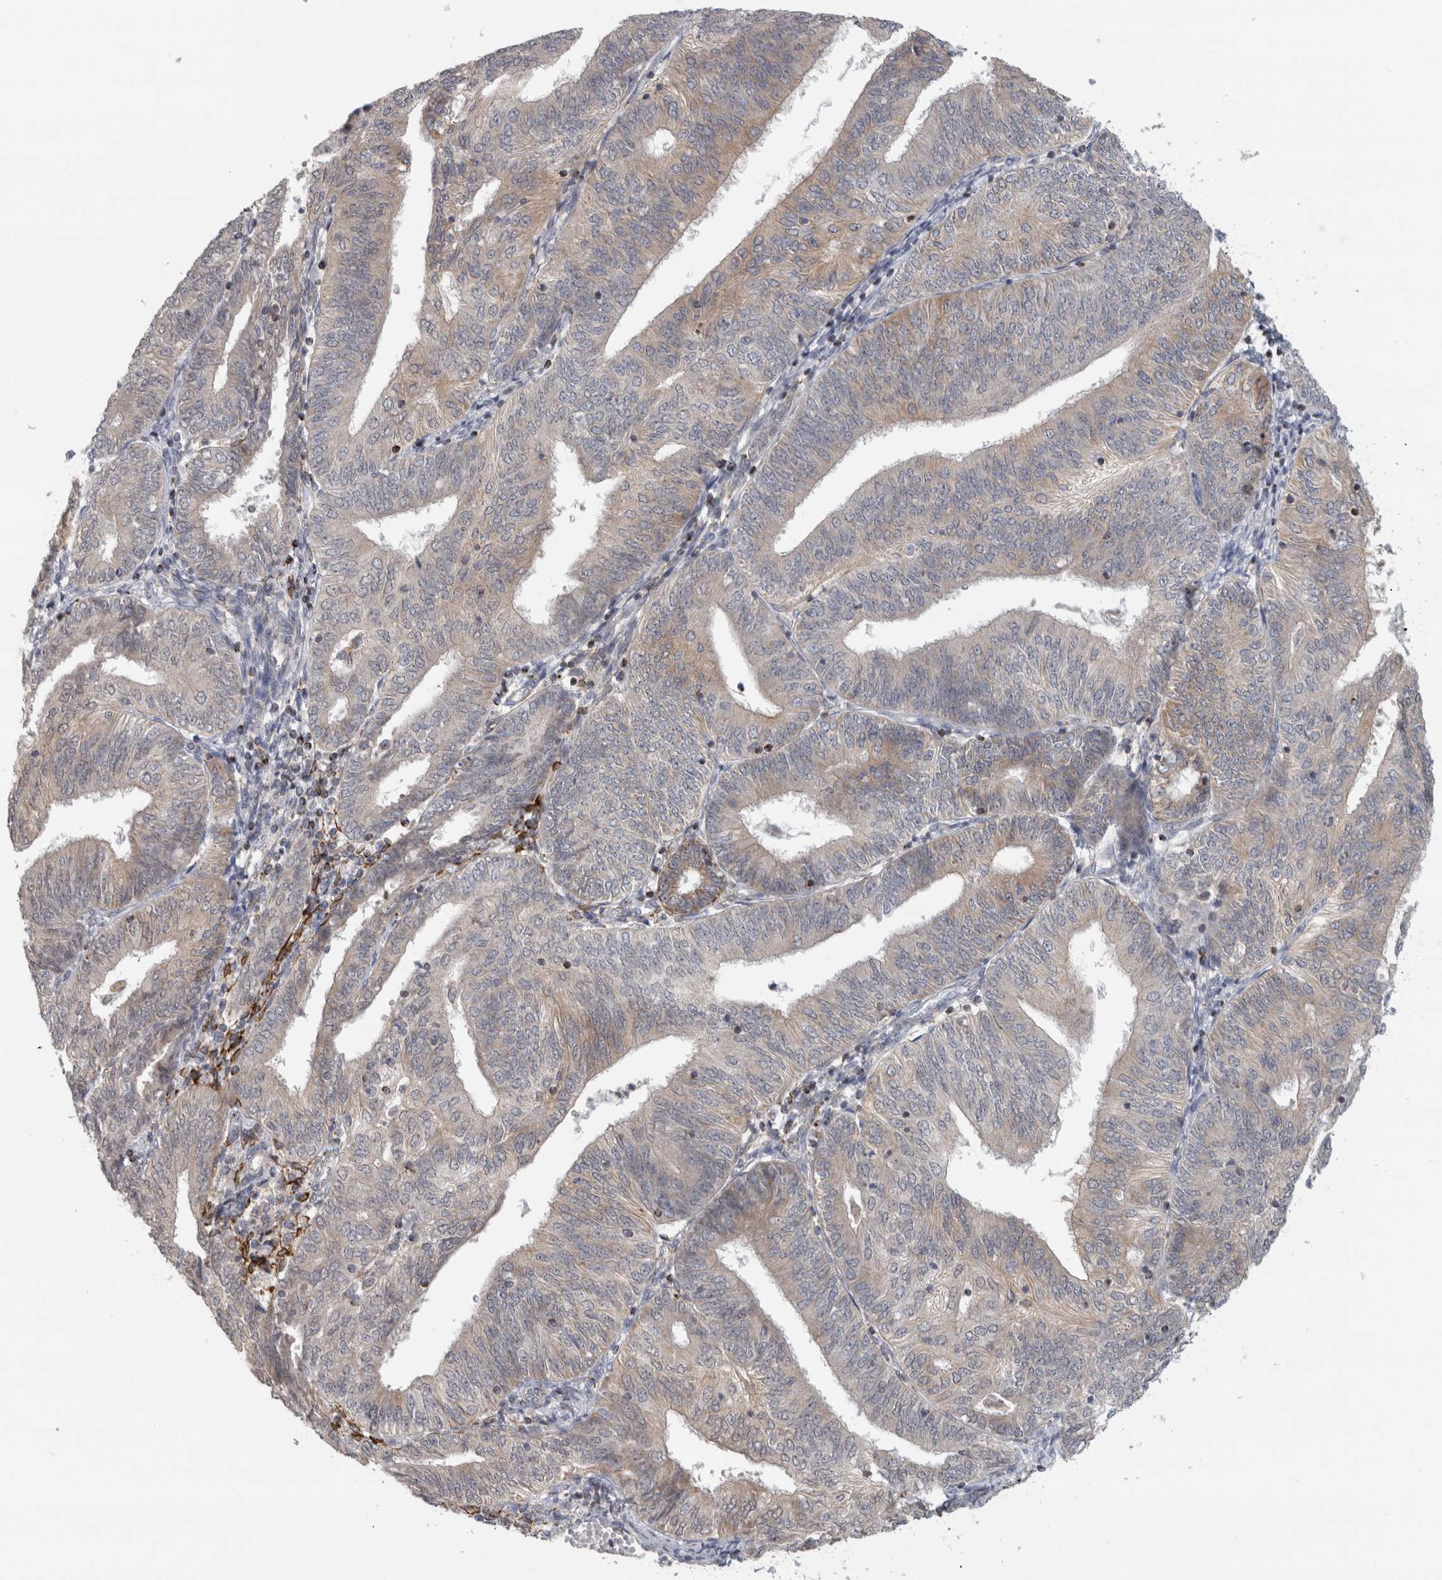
{"staining": {"intensity": "weak", "quantity": ">75%", "location": "cytoplasmic/membranous"}, "tissue": "endometrial cancer", "cell_type": "Tumor cells", "image_type": "cancer", "snomed": [{"axis": "morphology", "description": "Adenocarcinoma, NOS"}, {"axis": "topography", "description": "Endometrium"}], "caption": "Endometrial adenocarcinoma tissue shows weak cytoplasmic/membranous positivity in about >75% of tumor cells", "gene": "RAB18", "patient": {"sex": "female", "age": 58}}